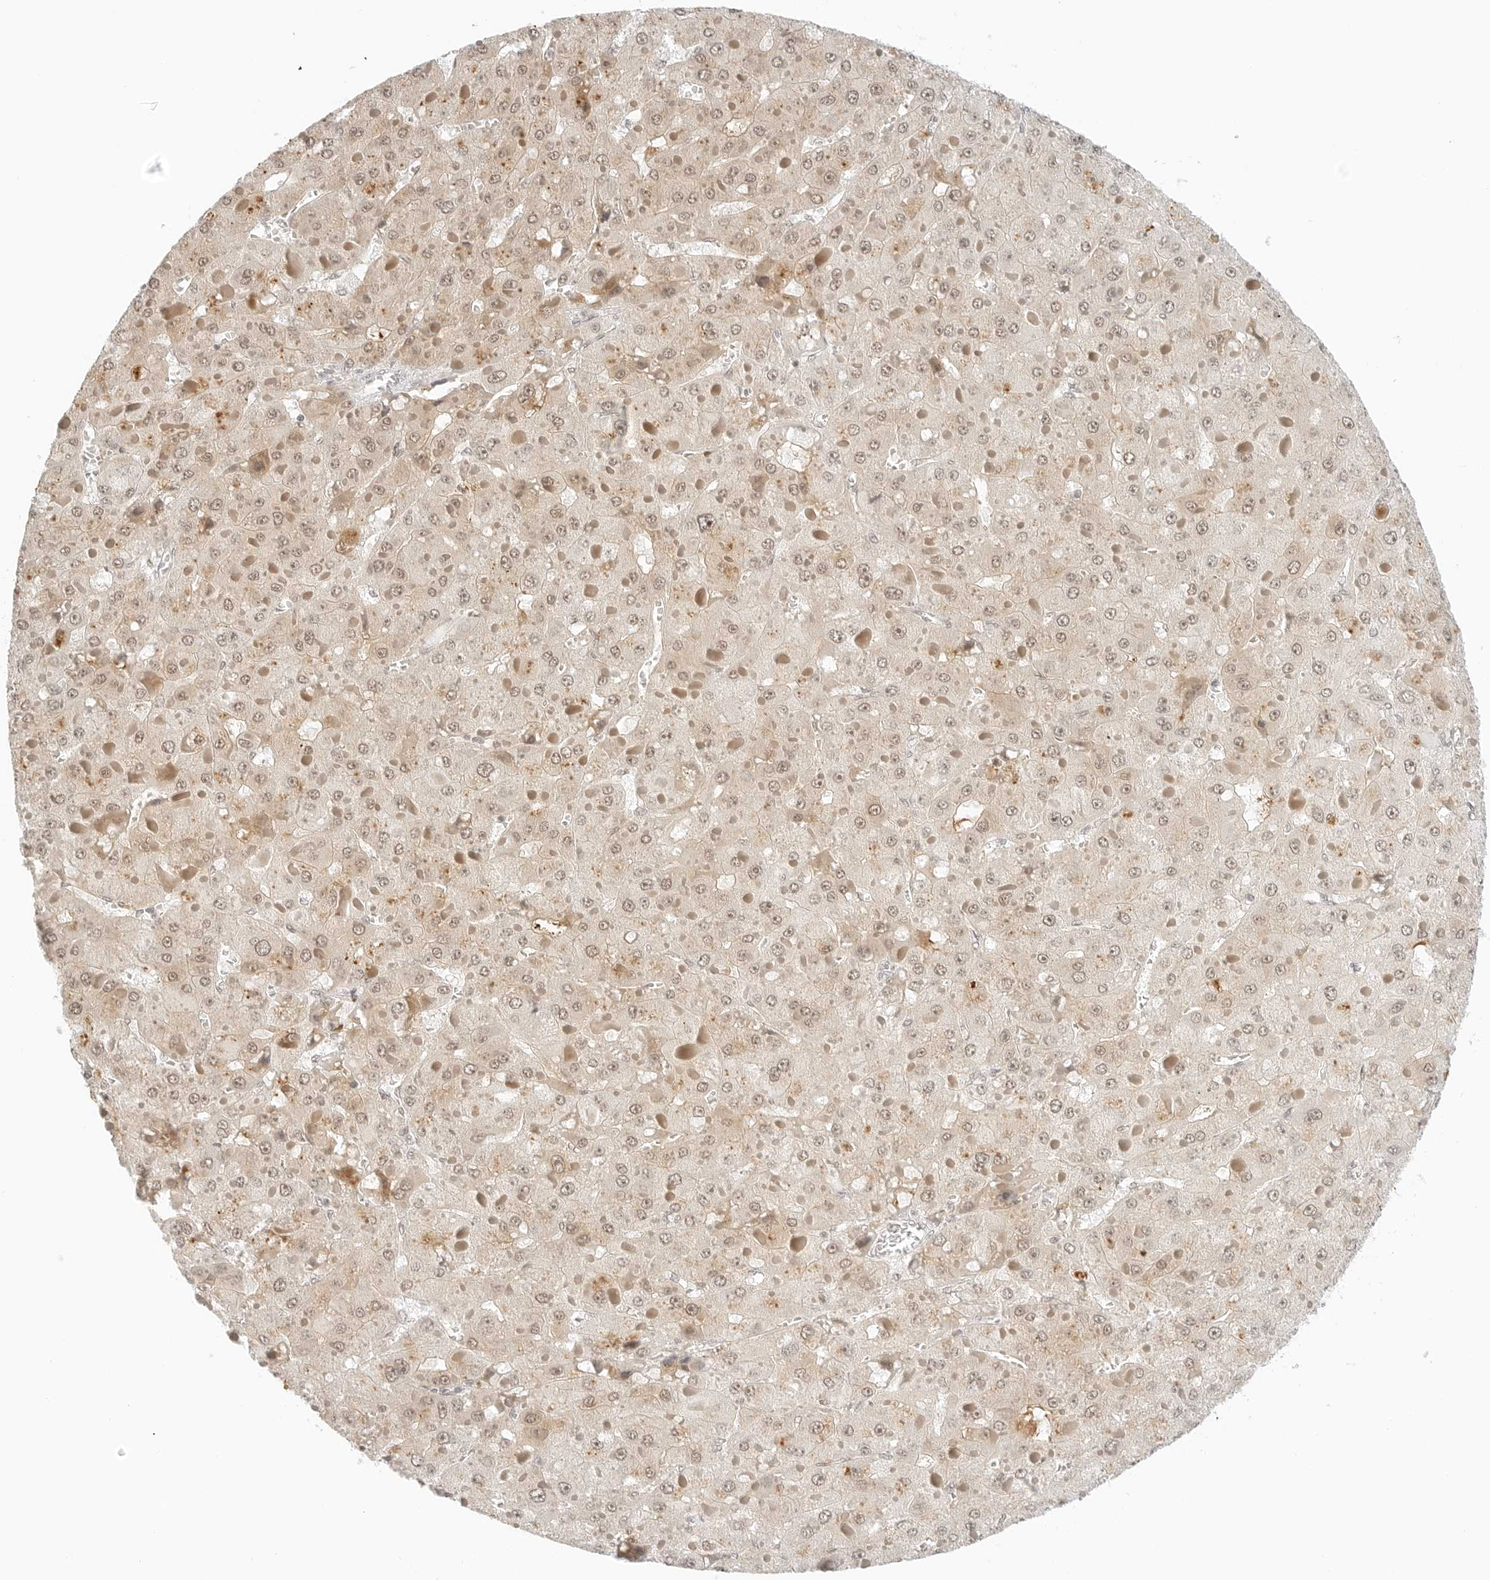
{"staining": {"intensity": "weak", "quantity": ">75%", "location": "cytoplasmic/membranous,nuclear"}, "tissue": "liver cancer", "cell_type": "Tumor cells", "image_type": "cancer", "snomed": [{"axis": "morphology", "description": "Carcinoma, Hepatocellular, NOS"}, {"axis": "topography", "description": "Liver"}], "caption": "Brown immunohistochemical staining in hepatocellular carcinoma (liver) reveals weak cytoplasmic/membranous and nuclear expression in approximately >75% of tumor cells. Immunohistochemistry (ihc) stains the protein in brown and the nuclei are stained blue.", "gene": "NEO1", "patient": {"sex": "female", "age": 73}}